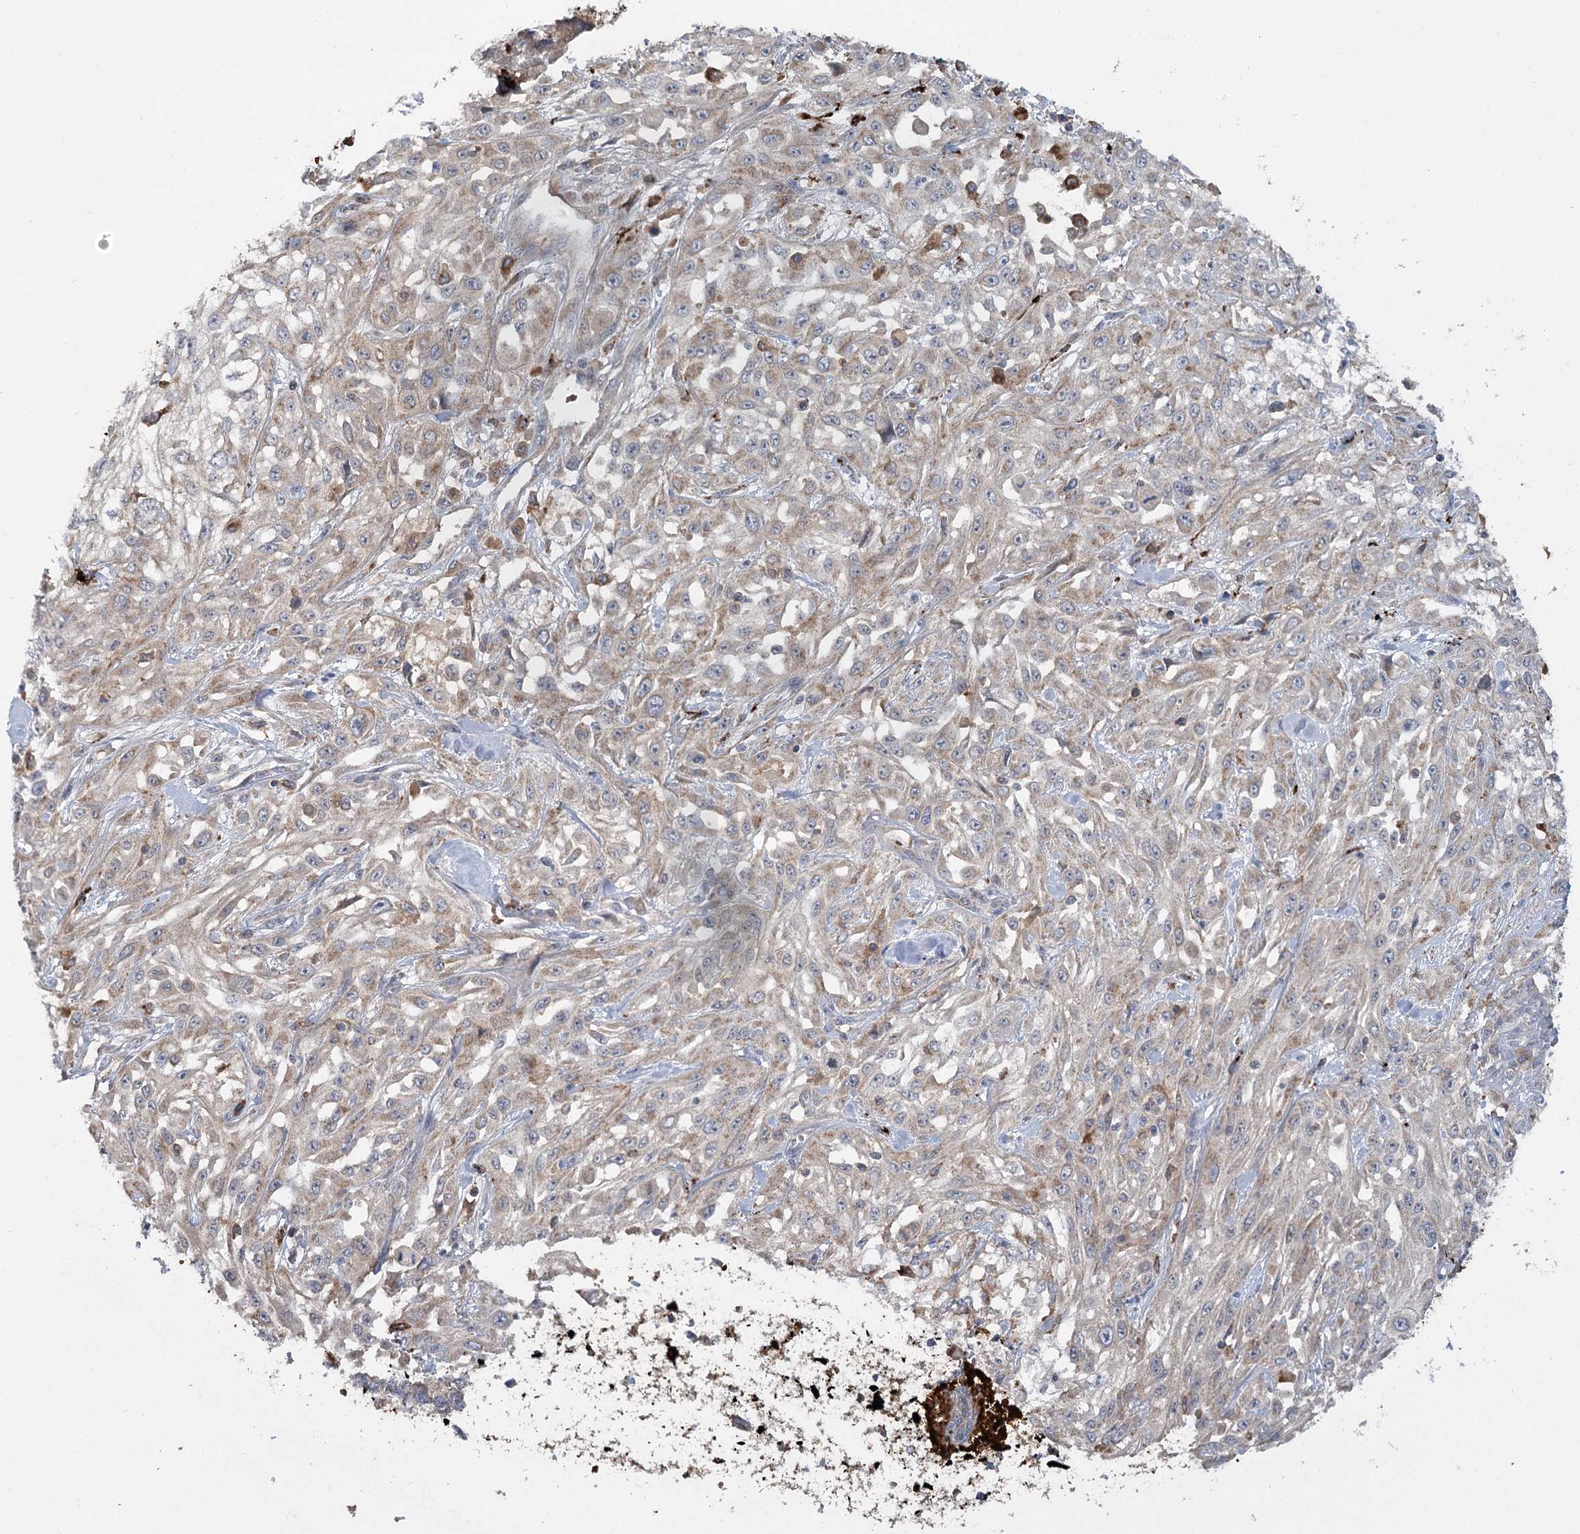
{"staining": {"intensity": "weak", "quantity": "<25%", "location": "cytoplasmic/membranous"}, "tissue": "skin cancer", "cell_type": "Tumor cells", "image_type": "cancer", "snomed": [{"axis": "morphology", "description": "Squamous cell carcinoma, NOS"}, {"axis": "morphology", "description": "Squamous cell carcinoma, metastatic, NOS"}, {"axis": "topography", "description": "Skin"}, {"axis": "topography", "description": "Lymph node"}], "caption": "High power microscopy histopathology image of an IHC photomicrograph of skin metastatic squamous cell carcinoma, revealing no significant expression in tumor cells.", "gene": "PYROXD2", "patient": {"sex": "male", "age": 75}}